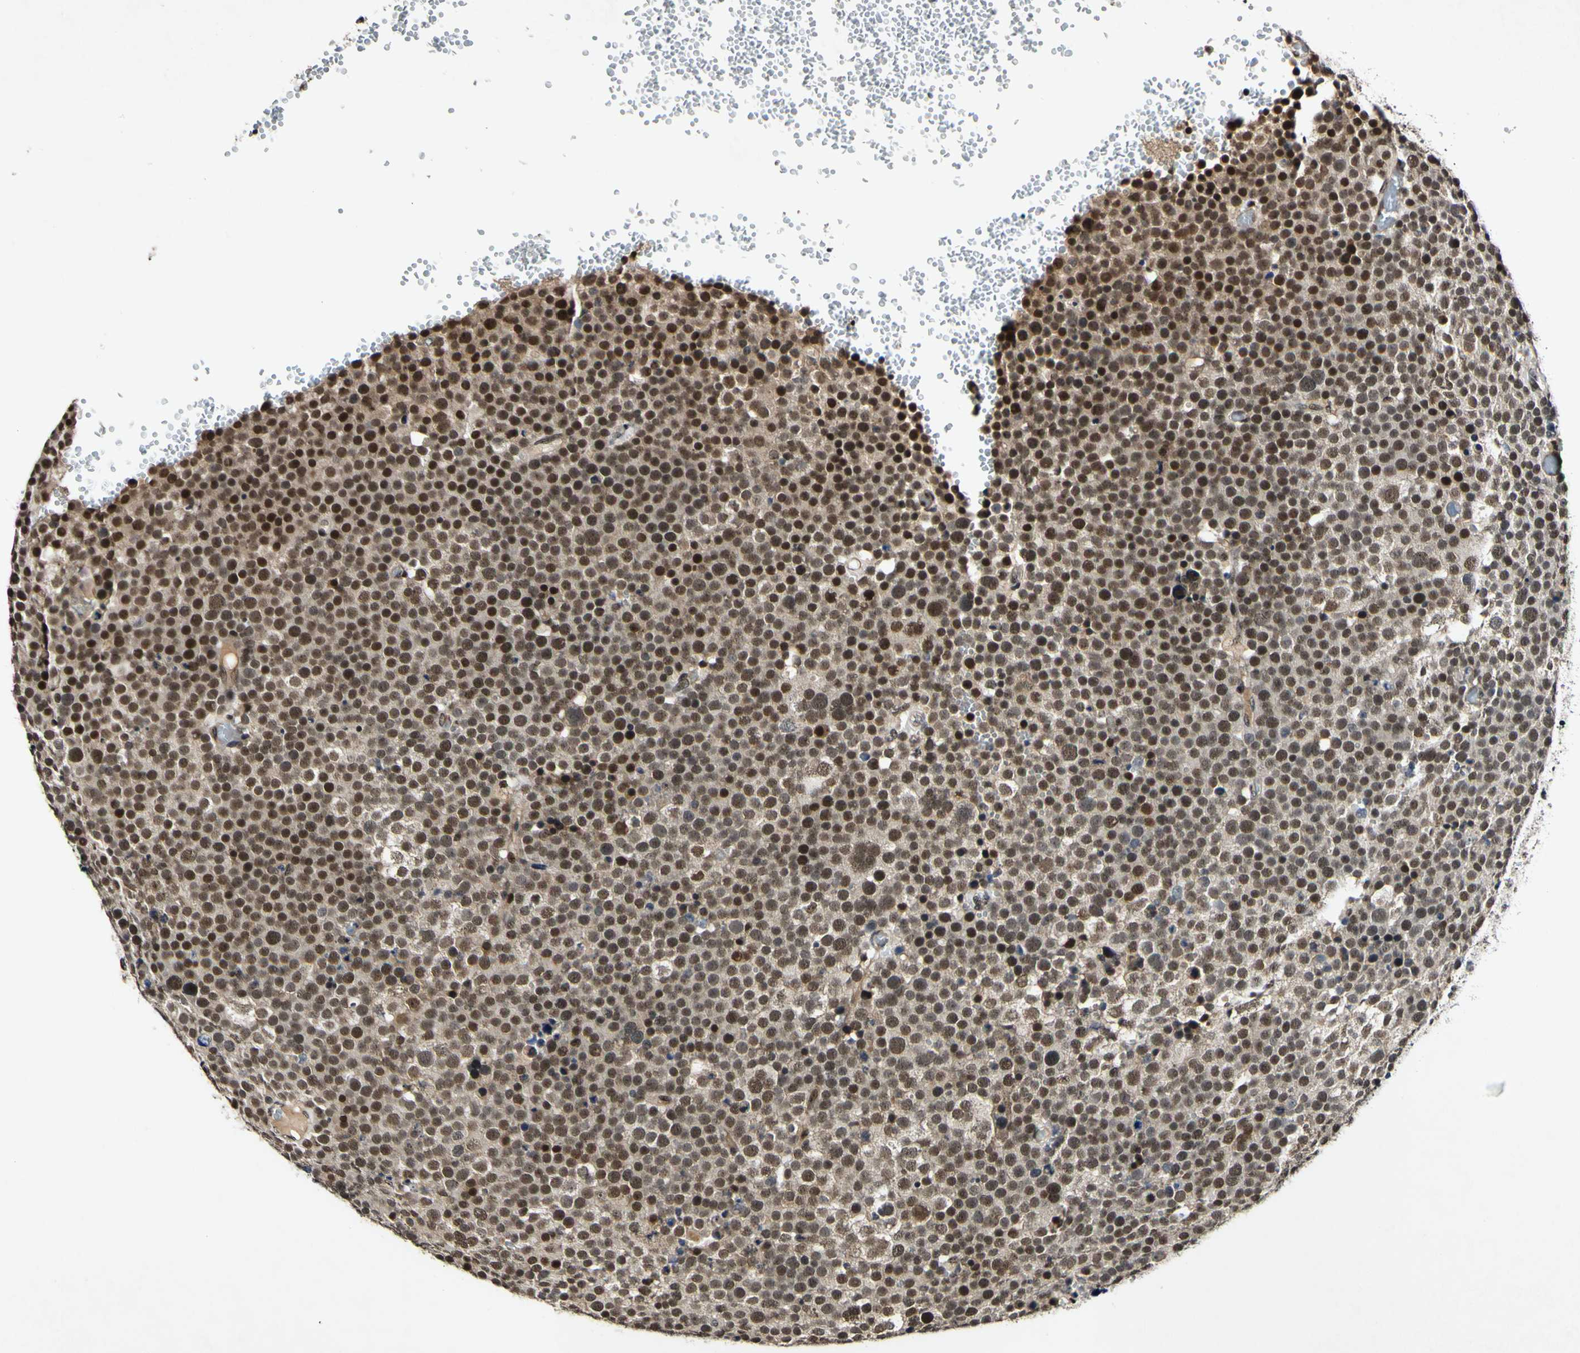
{"staining": {"intensity": "strong", "quantity": "25%-75%", "location": "nuclear"}, "tissue": "testis cancer", "cell_type": "Tumor cells", "image_type": "cancer", "snomed": [{"axis": "morphology", "description": "Seminoma, NOS"}, {"axis": "topography", "description": "Testis"}], "caption": "Immunohistochemistry of human seminoma (testis) demonstrates high levels of strong nuclear positivity in approximately 25%-75% of tumor cells.", "gene": "POLR2F", "patient": {"sex": "male", "age": 71}}